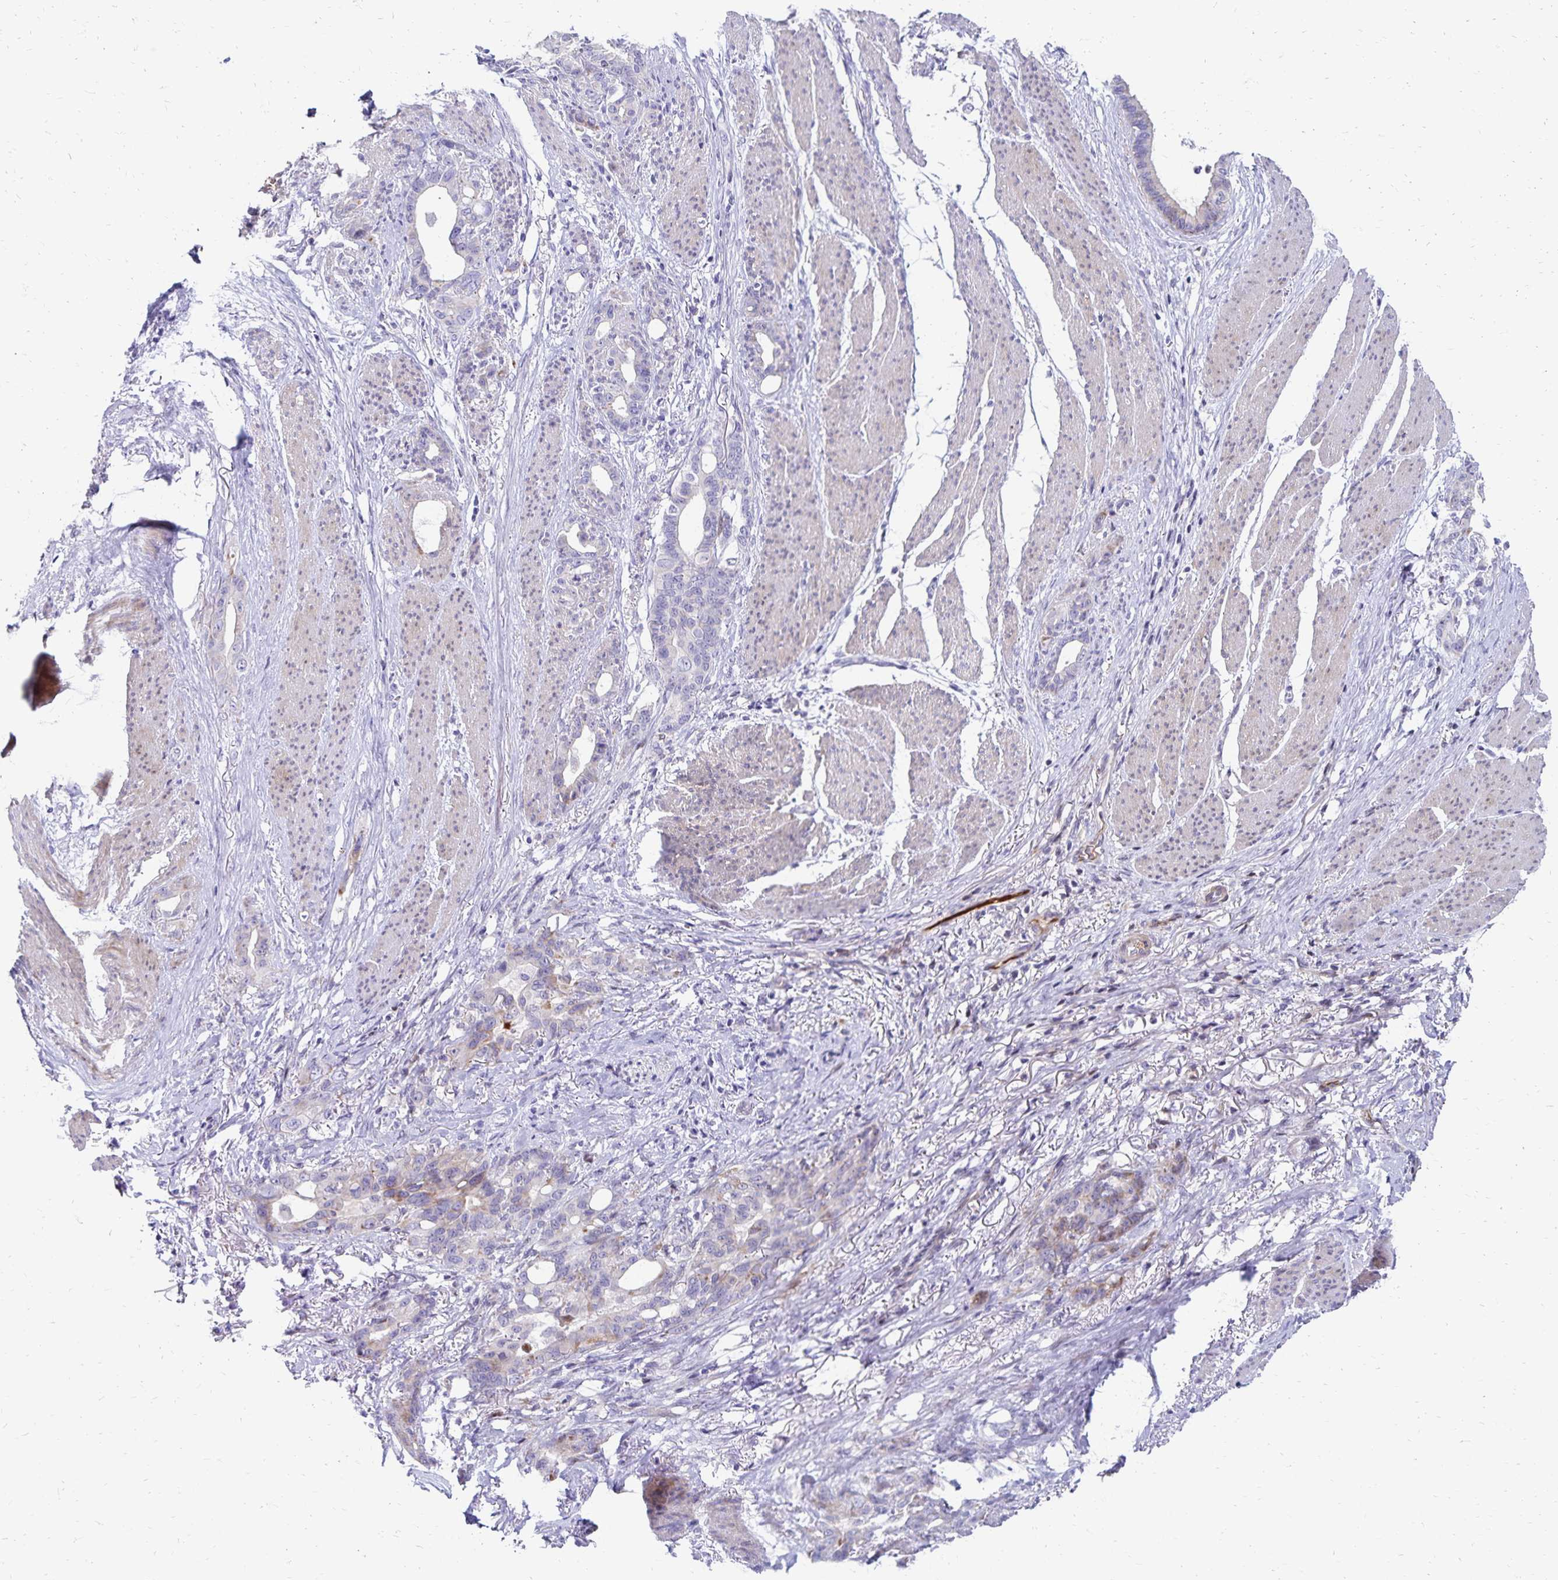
{"staining": {"intensity": "negative", "quantity": "none", "location": "none"}, "tissue": "stomach cancer", "cell_type": "Tumor cells", "image_type": "cancer", "snomed": [{"axis": "morphology", "description": "Normal tissue, NOS"}, {"axis": "morphology", "description": "Adenocarcinoma, NOS"}, {"axis": "topography", "description": "Esophagus"}, {"axis": "topography", "description": "Stomach, upper"}], "caption": "Image shows no protein expression in tumor cells of stomach cancer (adenocarcinoma) tissue.", "gene": "NECAP1", "patient": {"sex": "male", "age": 62}}